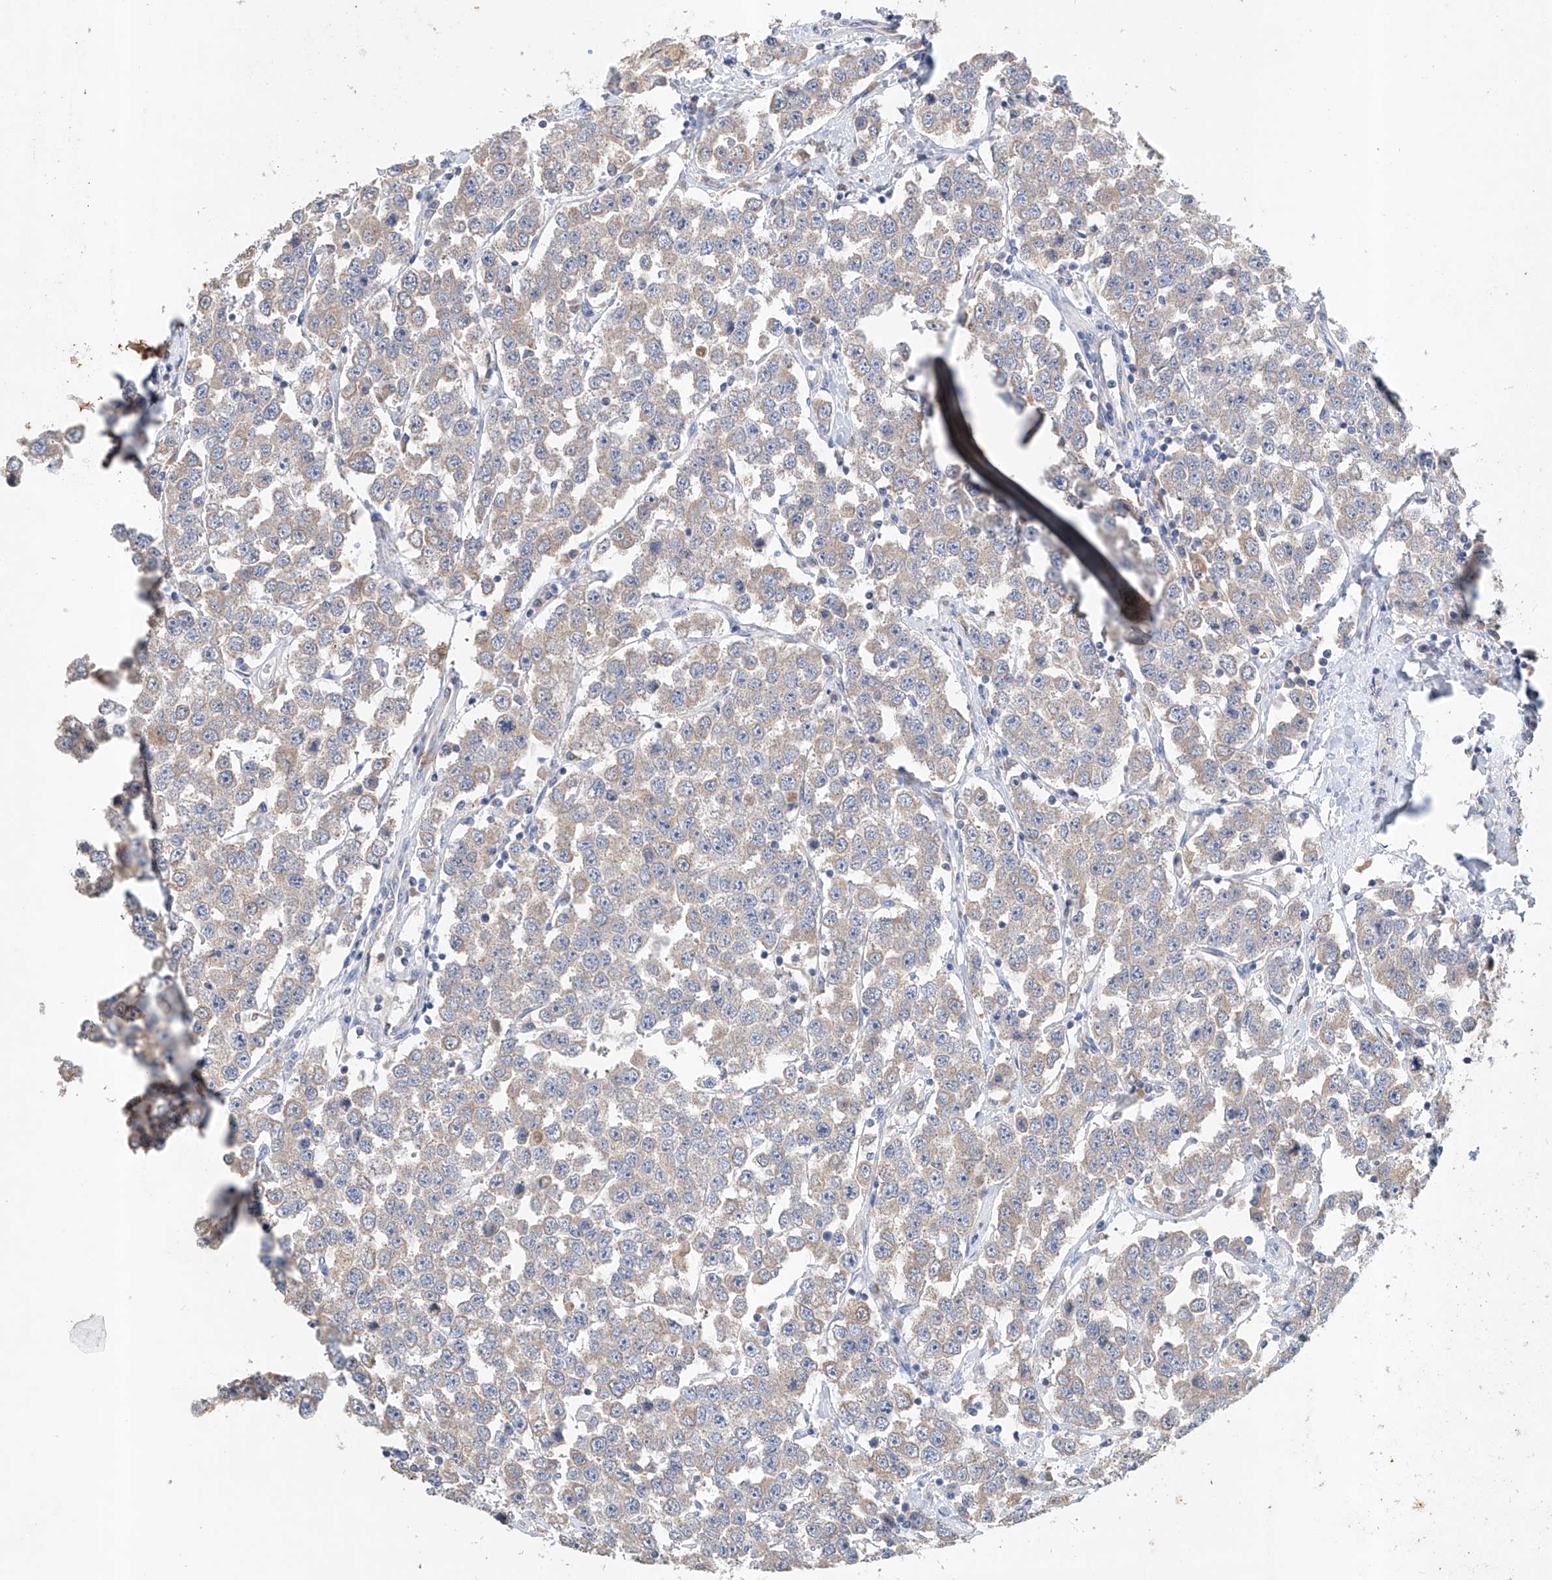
{"staining": {"intensity": "moderate", "quantity": "25%-75%", "location": "cytoplasmic/membranous"}, "tissue": "testis cancer", "cell_type": "Tumor cells", "image_type": "cancer", "snomed": [{"axis": "morphology", "description": "Seminoma, NOS"}, {"axis": "topography", "description": "Testis"}], "caption": "Brown immunohistochemical staining in human seminoma (testis) reveals moderate cytoplasmic/membranous expression in approximately 25%-75% of tumor cells. The protein of interest is stained brown, and the nuclei are stained in blue (DAB IHC with brightfield microscopy, high magnification).", "gene": "GPC4", "patient": {"sex": "male", "age": 28}}